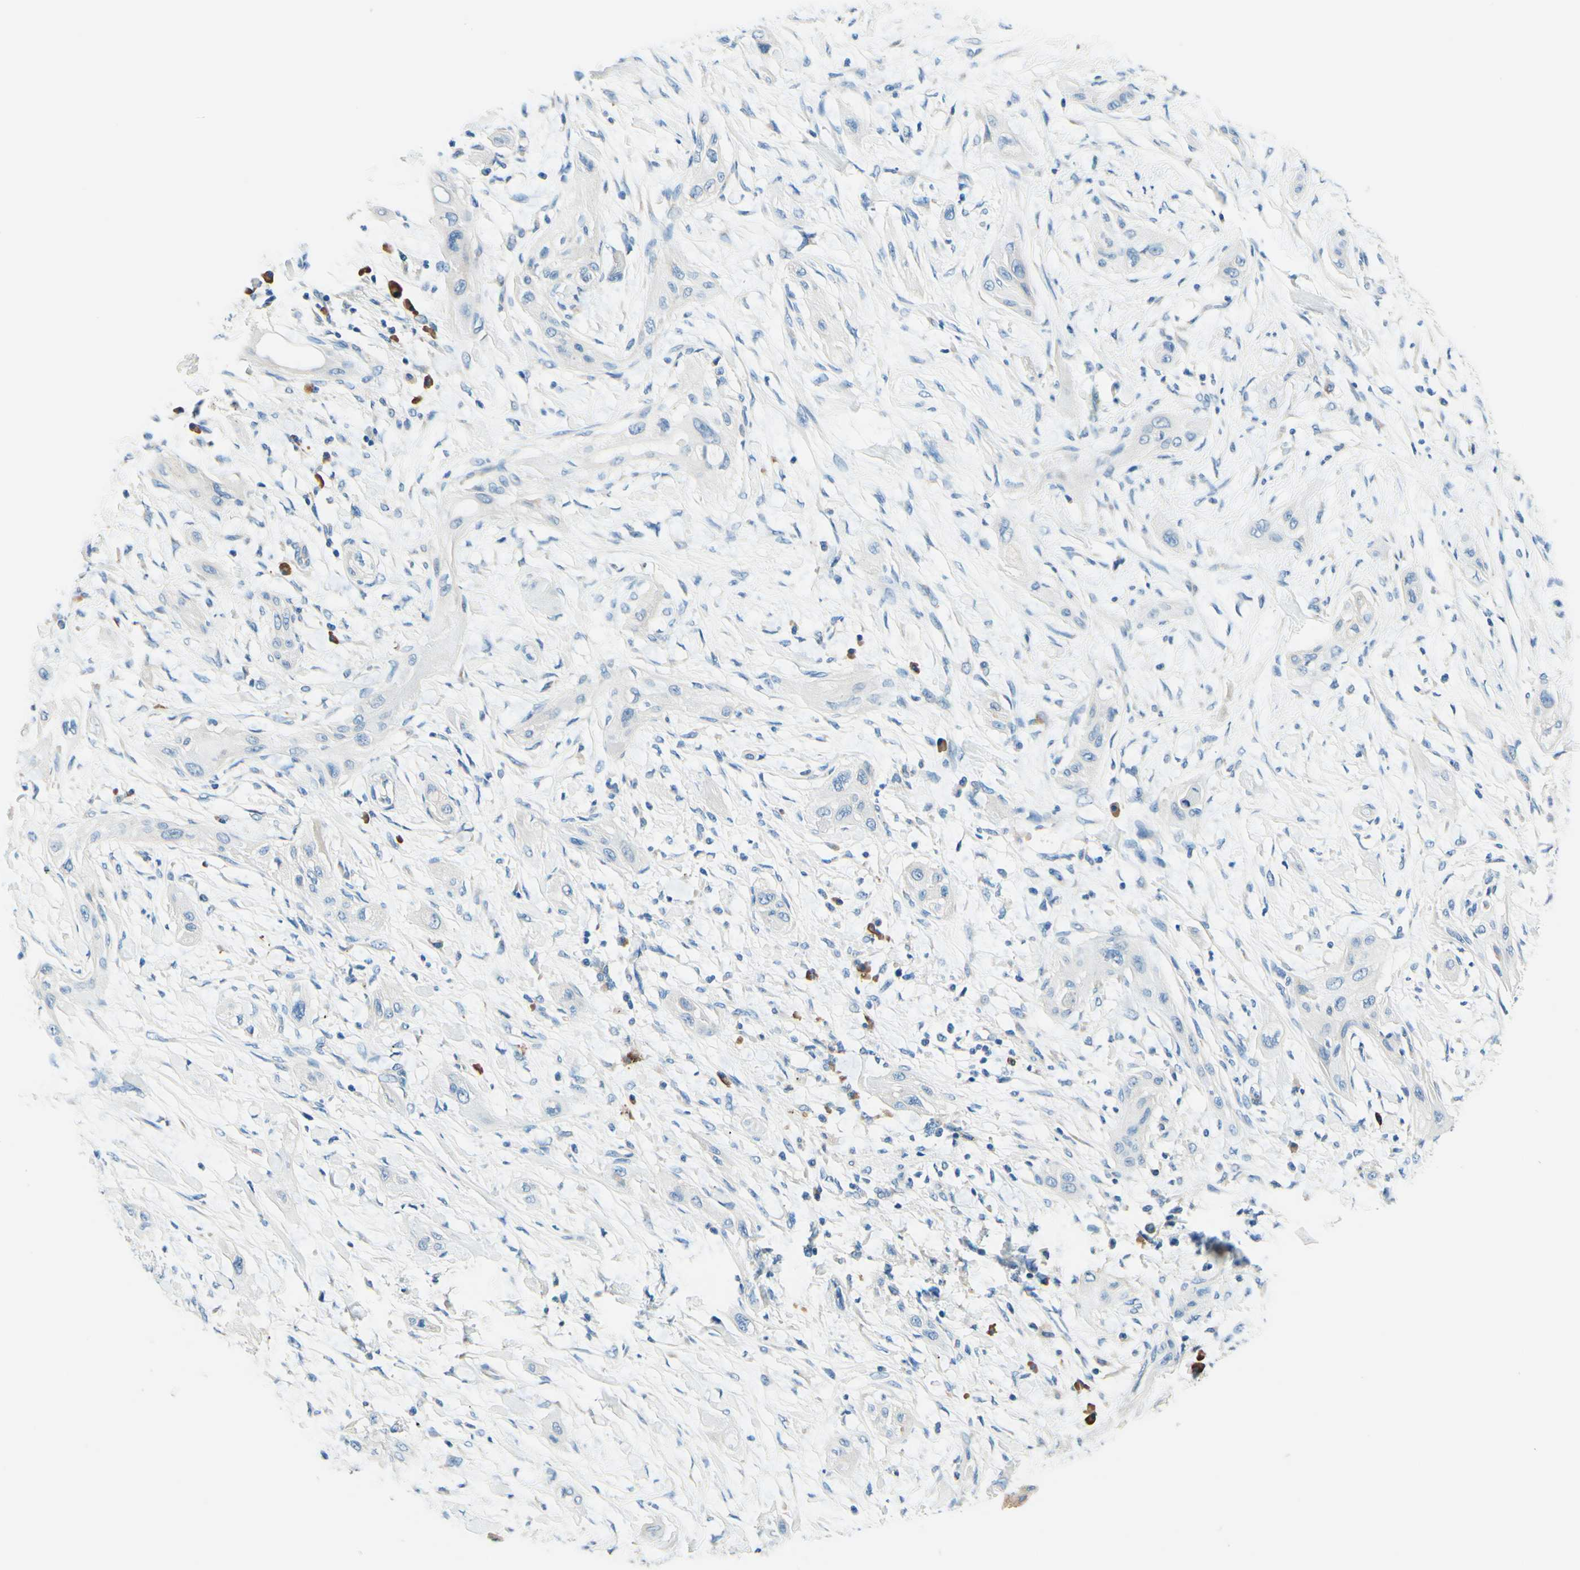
{"staining": {"intensity": "negative", "quantity": "none", "location": "none"}, "tissue": "lung cancer", "cell_type": "Tumor cells", "image_type": "cancer", "snomed": [{"axis": "morphology", "description": "Squamous cell carcinoma, NOS"}, {"axis": "topography", "description": "Lung"}], "caption": "A high-resolution histopathology image shows immunohistochemistry (IHC) staining of lung cancer (squamous cell carcinoma), which demonstrates no significant positivity in tumor cells. (DAB (3,3'-diaminobenzidine) IHC, high magnification).", "gene": "PASD1", "patient": {"sex": "female", "age": 47}}